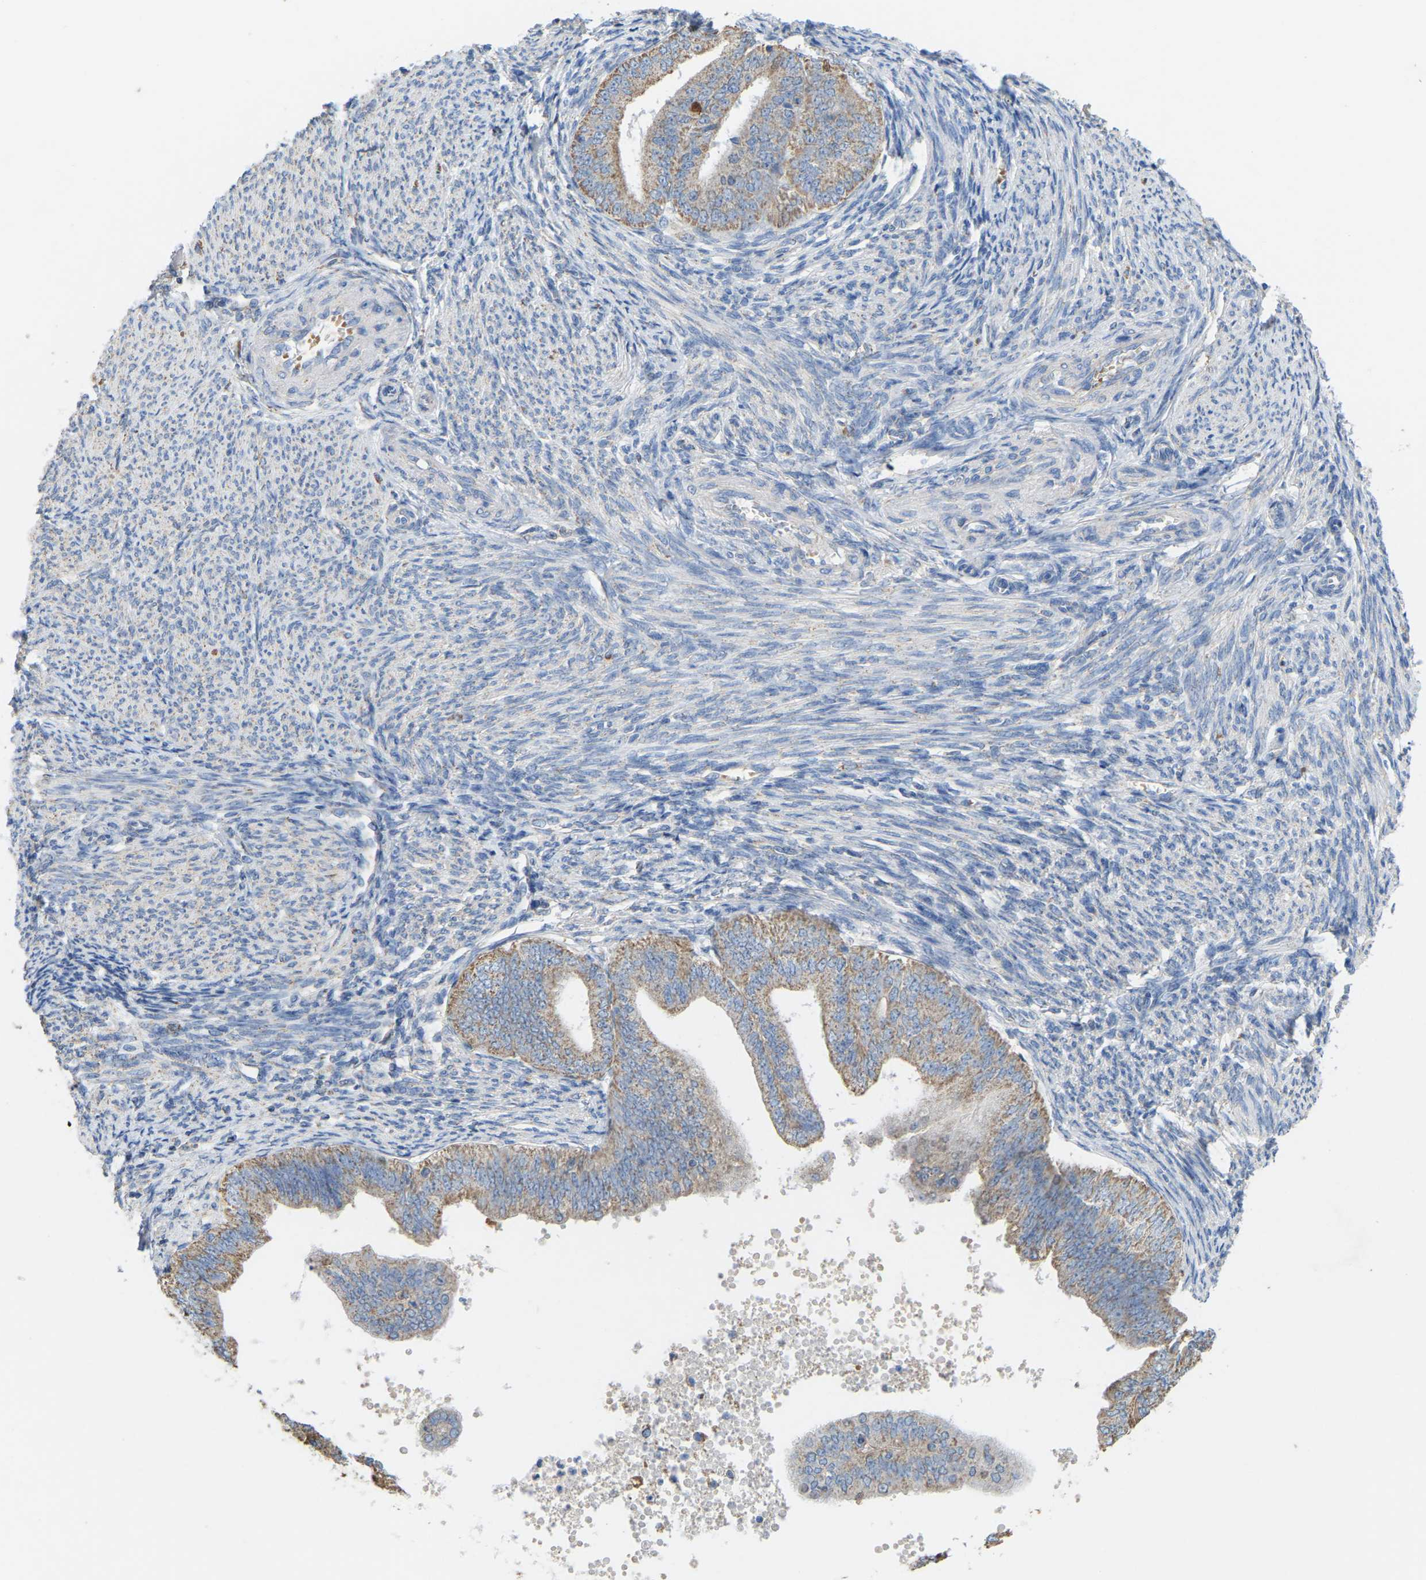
{"staining": {"intensity": "weak", "quantity": ">75%", "location": "cytoplasmic/membranous"}, "tissue": "endometrial cancer", "cell_type": "Tumor cells", "image_type": "cancer", "snomed": [{"axis": "morphology", "description": "Adenocarcinoma, NOS"}, {"axis": "topography", "description": "Endometrium"}], "caption": "Endometrial cancer stained with a brown dye shows weak cytoplasmic/membranous positive staining in approximately >75% of tumor cells.", "gene": "SERPINB5", "patient": {"sex": "female", "age": 63}}